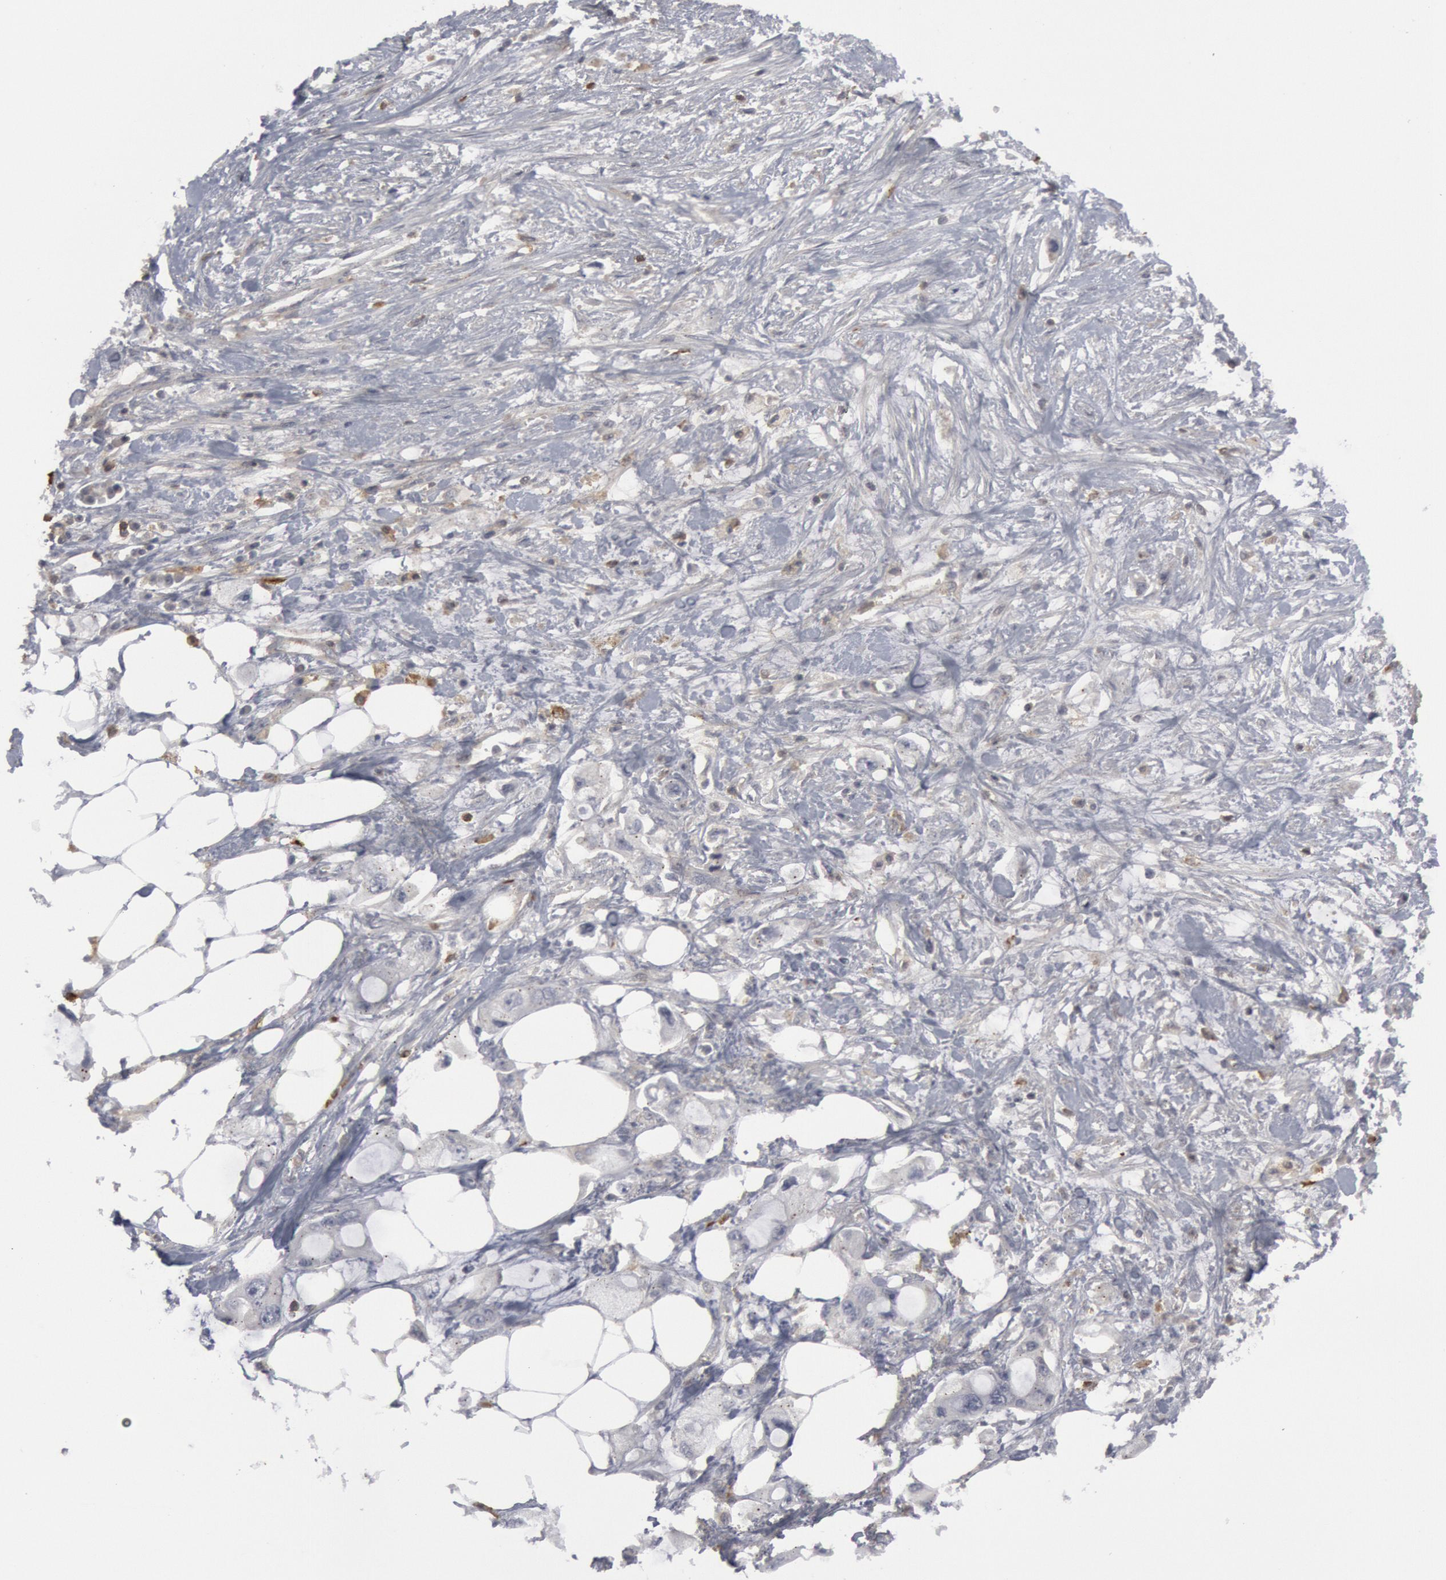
{"staining": {"intensity": "negative", "quantity": "none", "location": "none"}, "tissue": "pancreatic cancer", "cell_type": "Tumor cells", "image_type": "cancer", "snomed": [{"axis": "morphology", "description": "Adenocarcinoma, NOS"}, {"axis": "topography", "description": "Pancreas"}, {"axis": "topography", "description": "Stomach, upper"}], "caption": "A micrograph of human pancreatic adenocarcinoma is negative for staining in tumor cells.", "gene": "C1QC", "patient": {"sex": "male", "age": 77}}